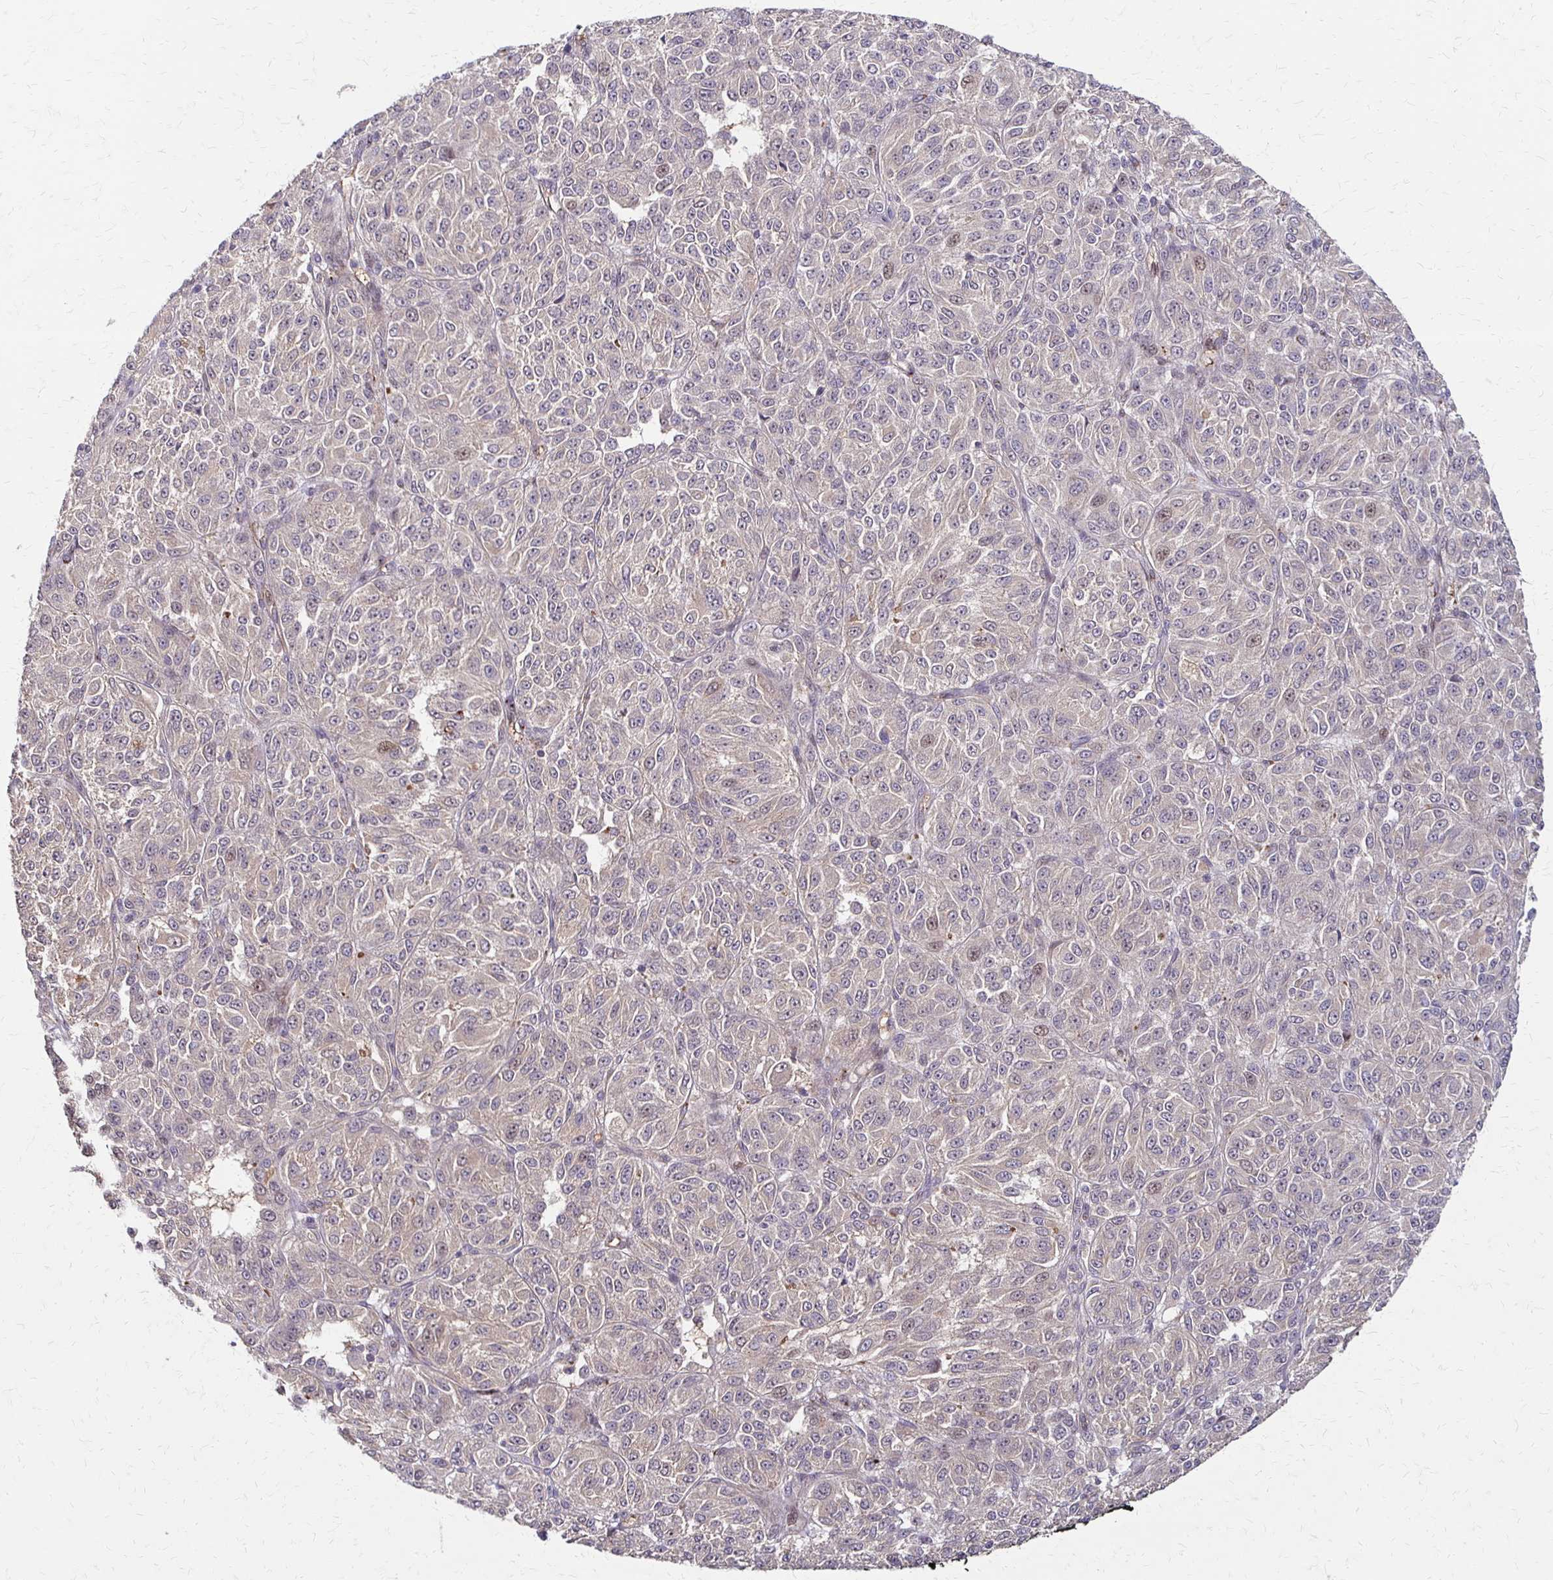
{"staining": {"intensity": "negative", "quantity": "none", "location": "none"}, "tissue": "melanoma", "cell_type": "Tumor cells", "image_type": "cancer", "snomed": [{"axis": "morphology", "description": "Malignant melanoma, Metastatic site"}, {"axis": "topography", "description": "Brain"}], "caption": "Tumor cells are negative for protein expression in human malignant melanoma (metastatic site).", "gene": "CFL2", "patient": {"sex": "female", "age": 56}}